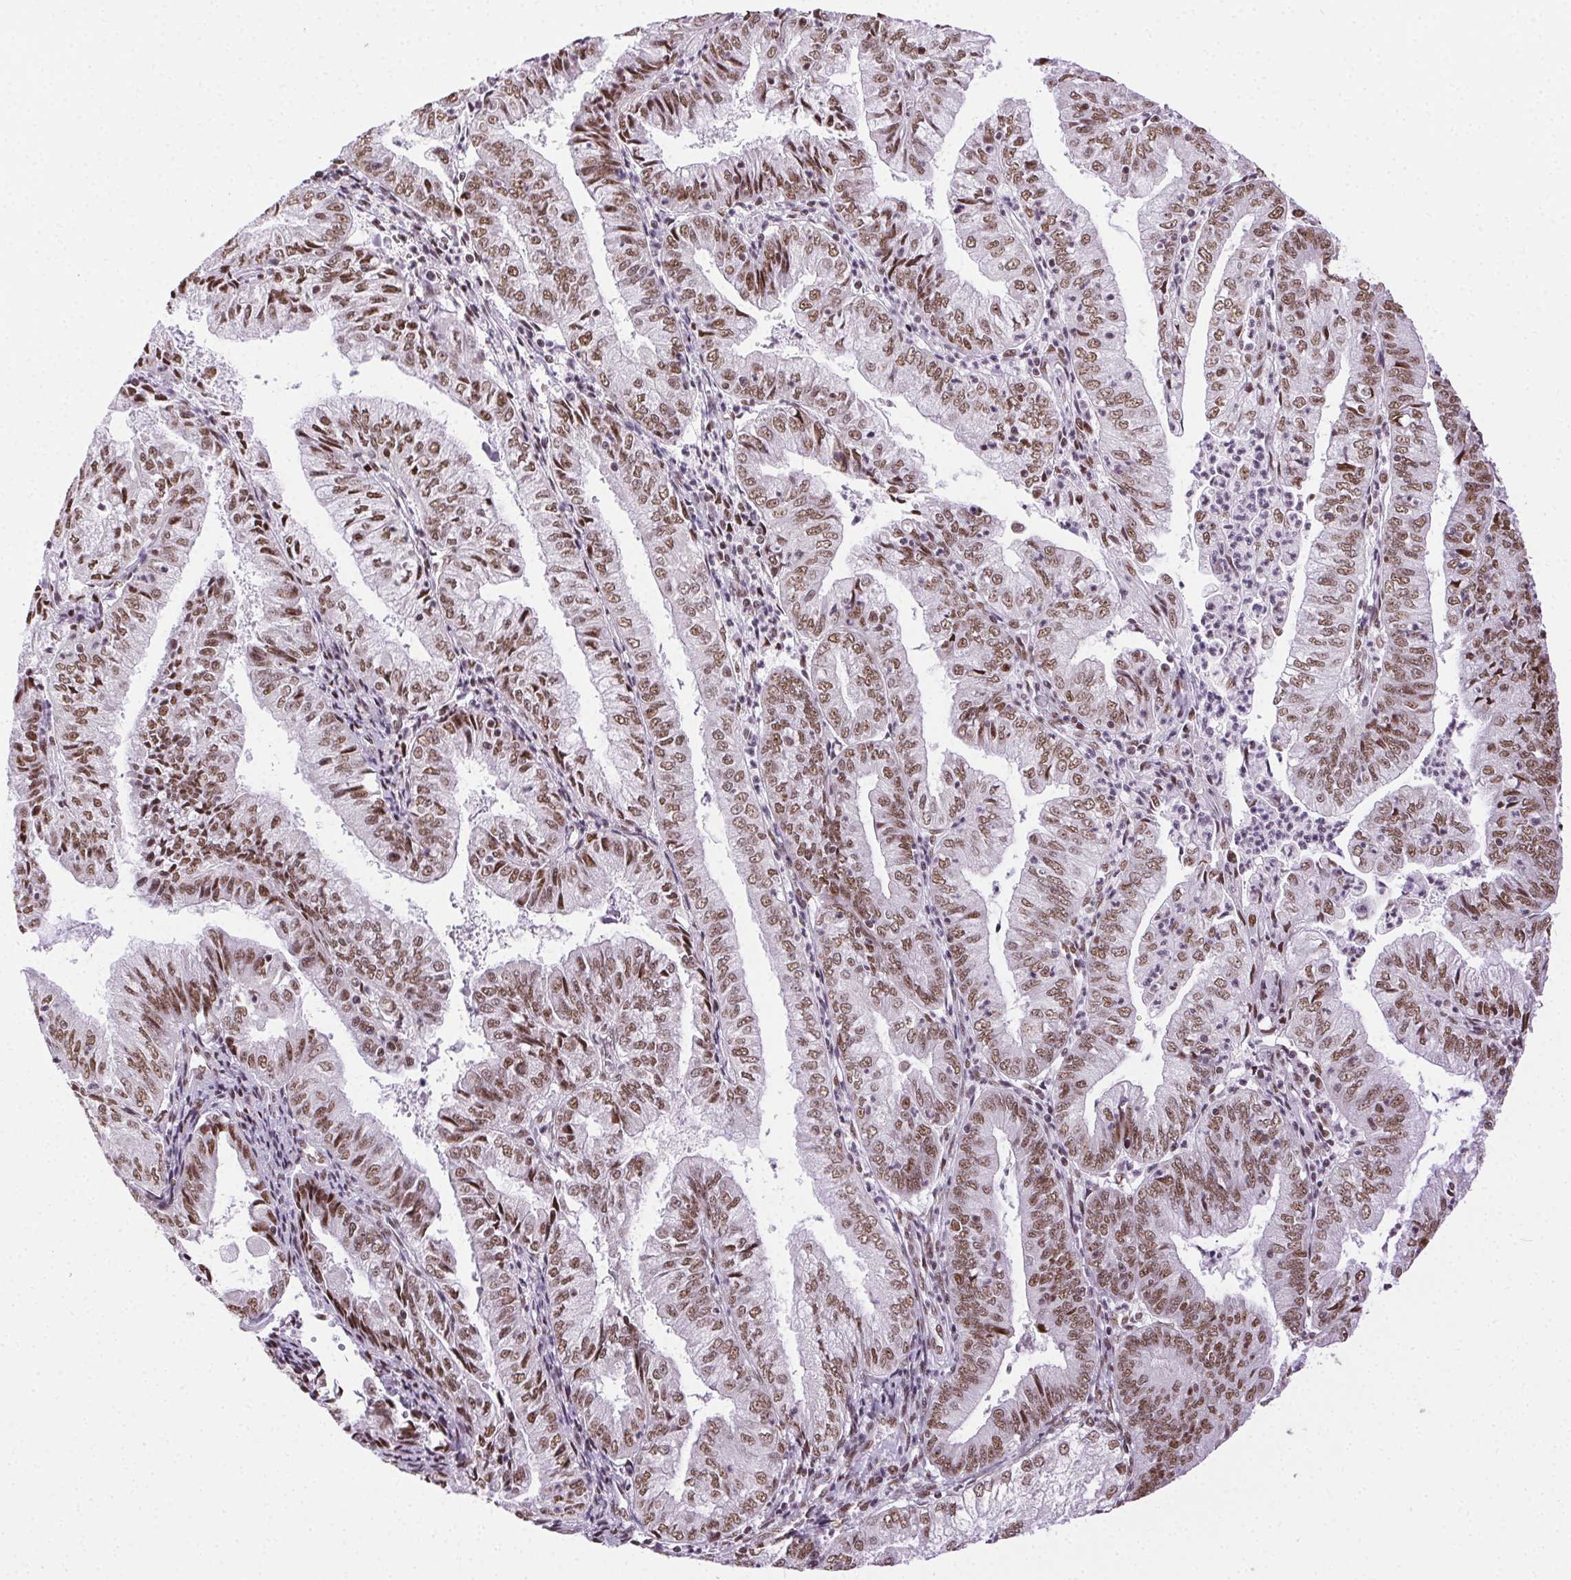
{"staining": {"intensity": "moderate", "quantity": ">75%", "location": "nuclear"}, "tissue": "endometrial cancer", "cell_type": "Tumor cells", "image_type": "cancer", "snomed": [{"axis": "morphology", "description": "Adenocarcinoma, NOS"}, {"axis": "topography", "description": "Endometrium"}], "caption": "Protein expression analysis of human endometrial cancer reveals moderate nuclear staining in approximately >75% of tumor cells.", "gene": "TRA2B", "patient": {"sex": "female", "age": 55}}